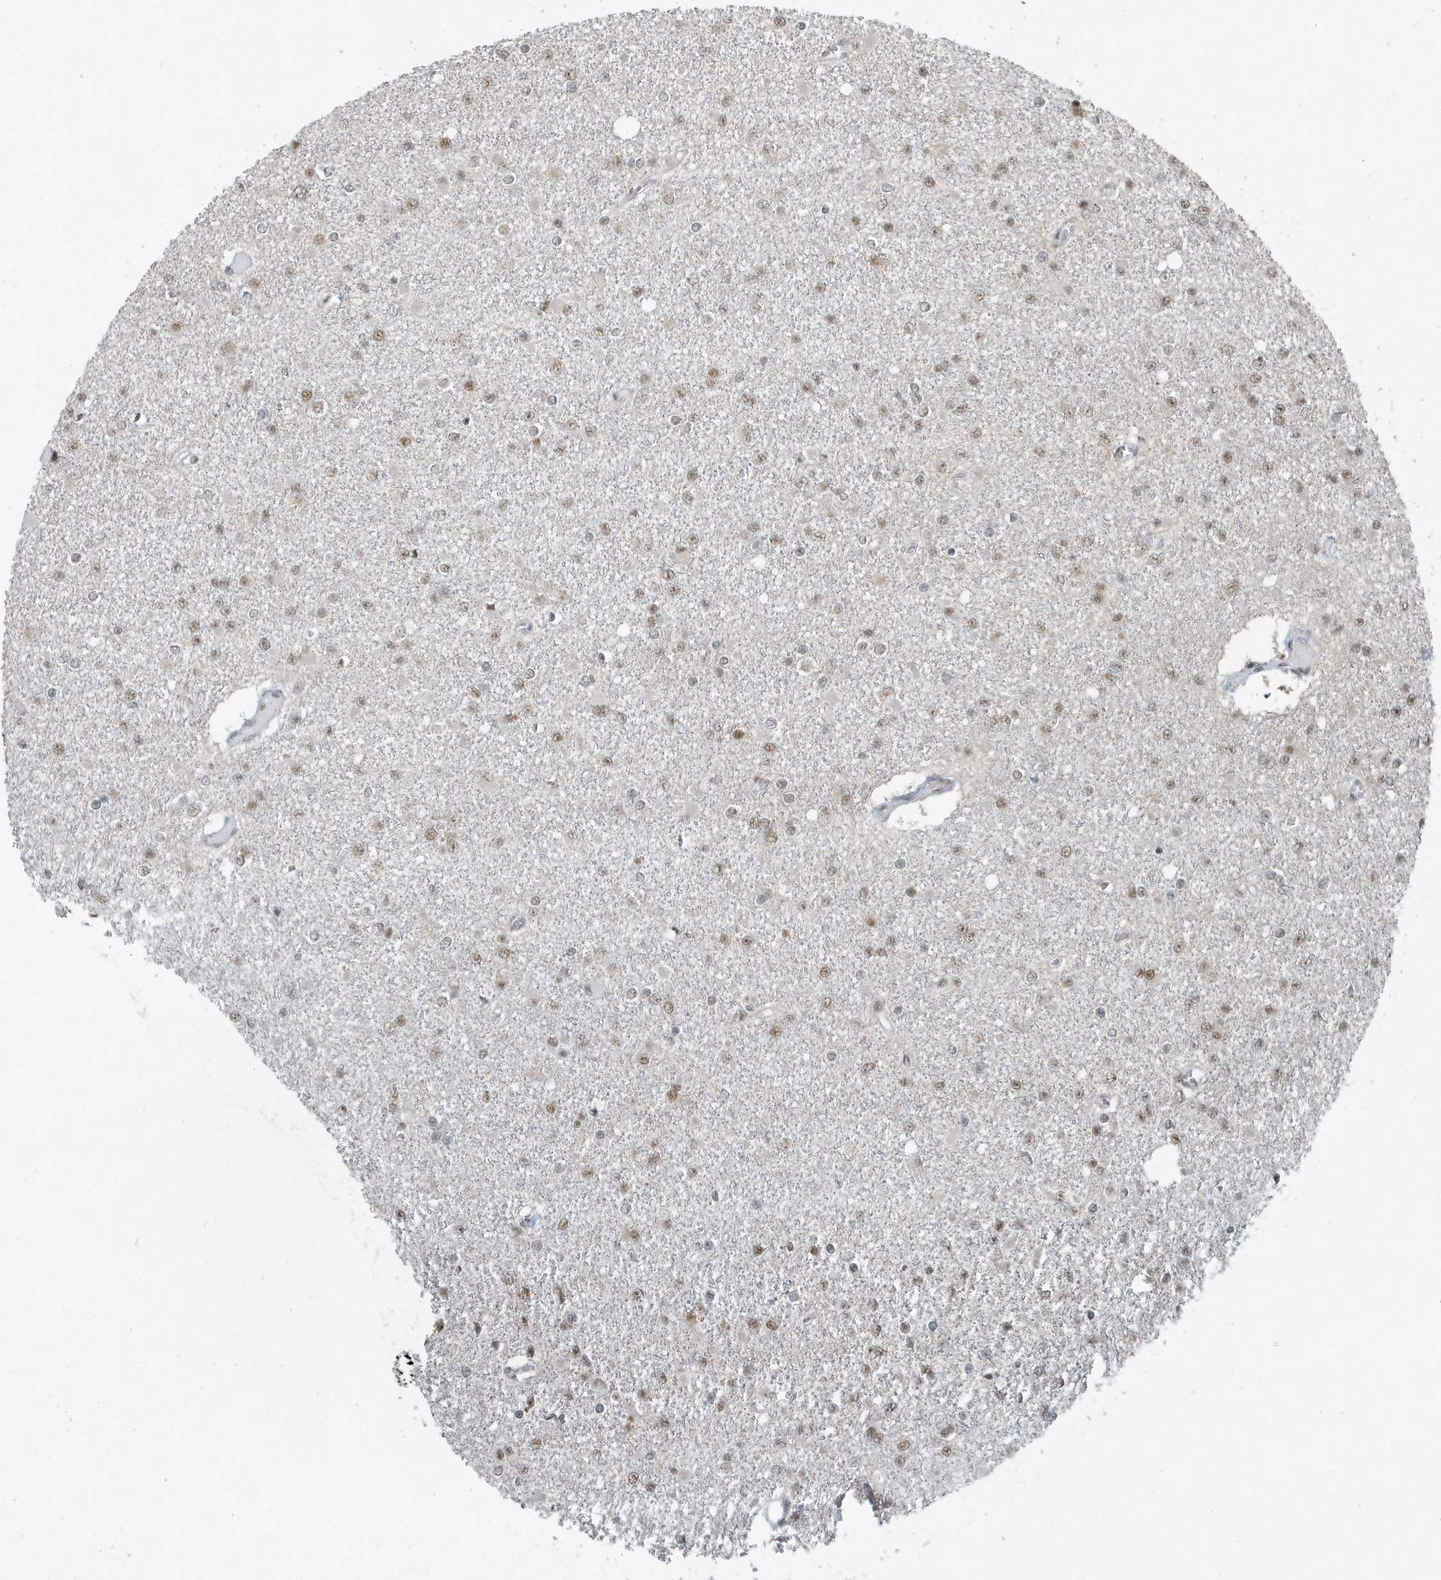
{"staining": {"intensity": "moderate", "quantity": "25%-75%", "location": "nuclear"}, "tissue": "glioma", "cell_type": "Tumor cells", "image_type": "cancer", "snomed": [{"axis": "morphology", "description": "Glioma, malignant, Low grade"}, {"axis": "topography", "description": "Brain"}], "caption": "About 25%-75% of tumor cells in low-grade glioma (malignant) exhibit moderate nuclear protein positivity as visualized by brown immunohistochemical staining.", "gene": "YTHDC1", "patient": {"sex": "female", "age": 22}}